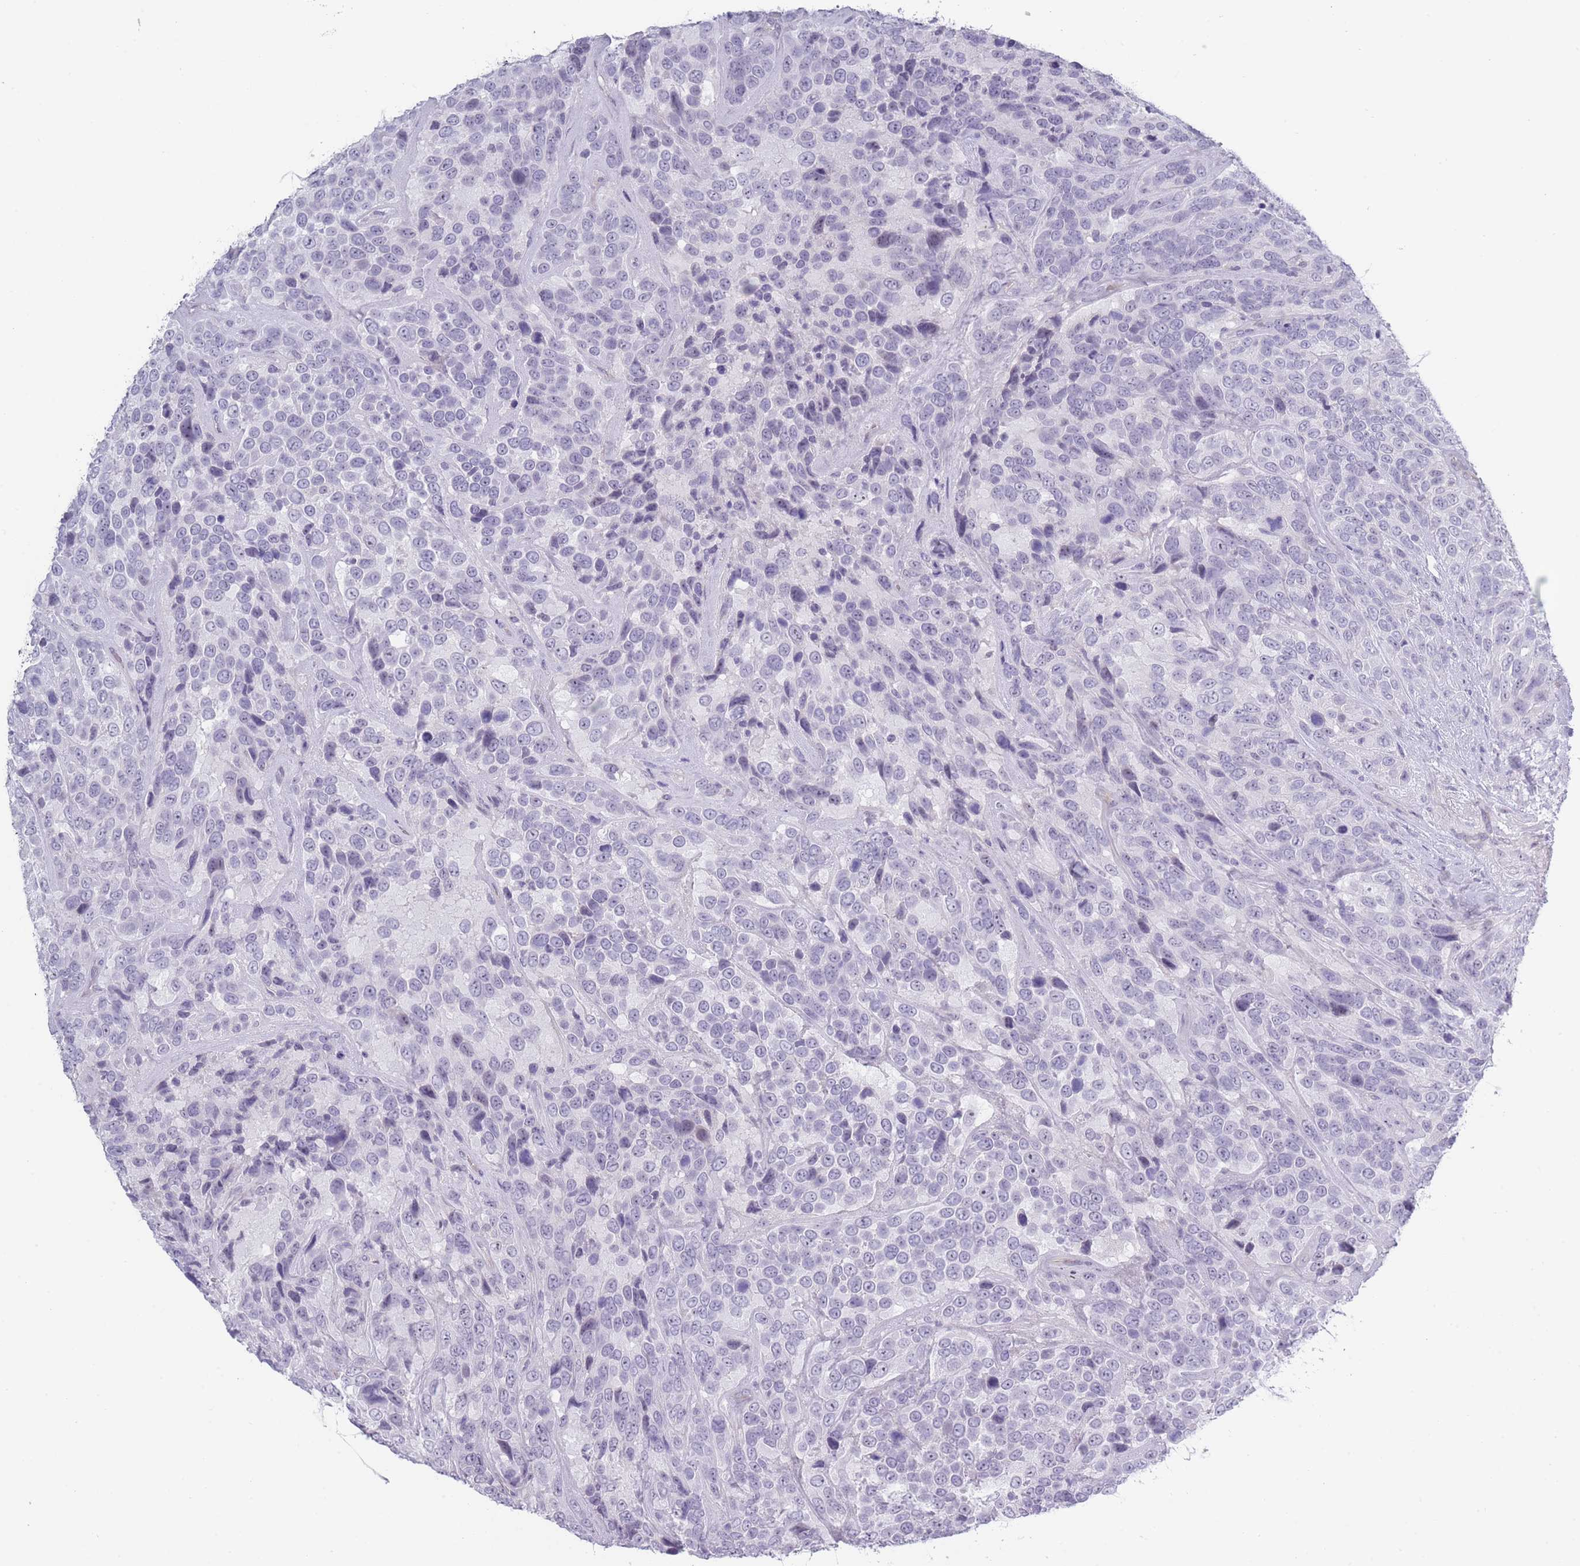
{"staining": {"intensity": "negative", "quantity": "none", "location": "none"}, "tissue": "urothelial cancer", "cell_type": "Tumor cells", "image_type": "cancer", "snomed": [{"axis": "morphology", "description": "Urothelial carcinoma, High grade"}, {"axis": "topography", "description": "Urinary bladder"}], "caption": "Tumor cells show no significant expression in urothelial cancer.", "gene": "ROS1", "patient": {"sex": "female", "age": 70}}